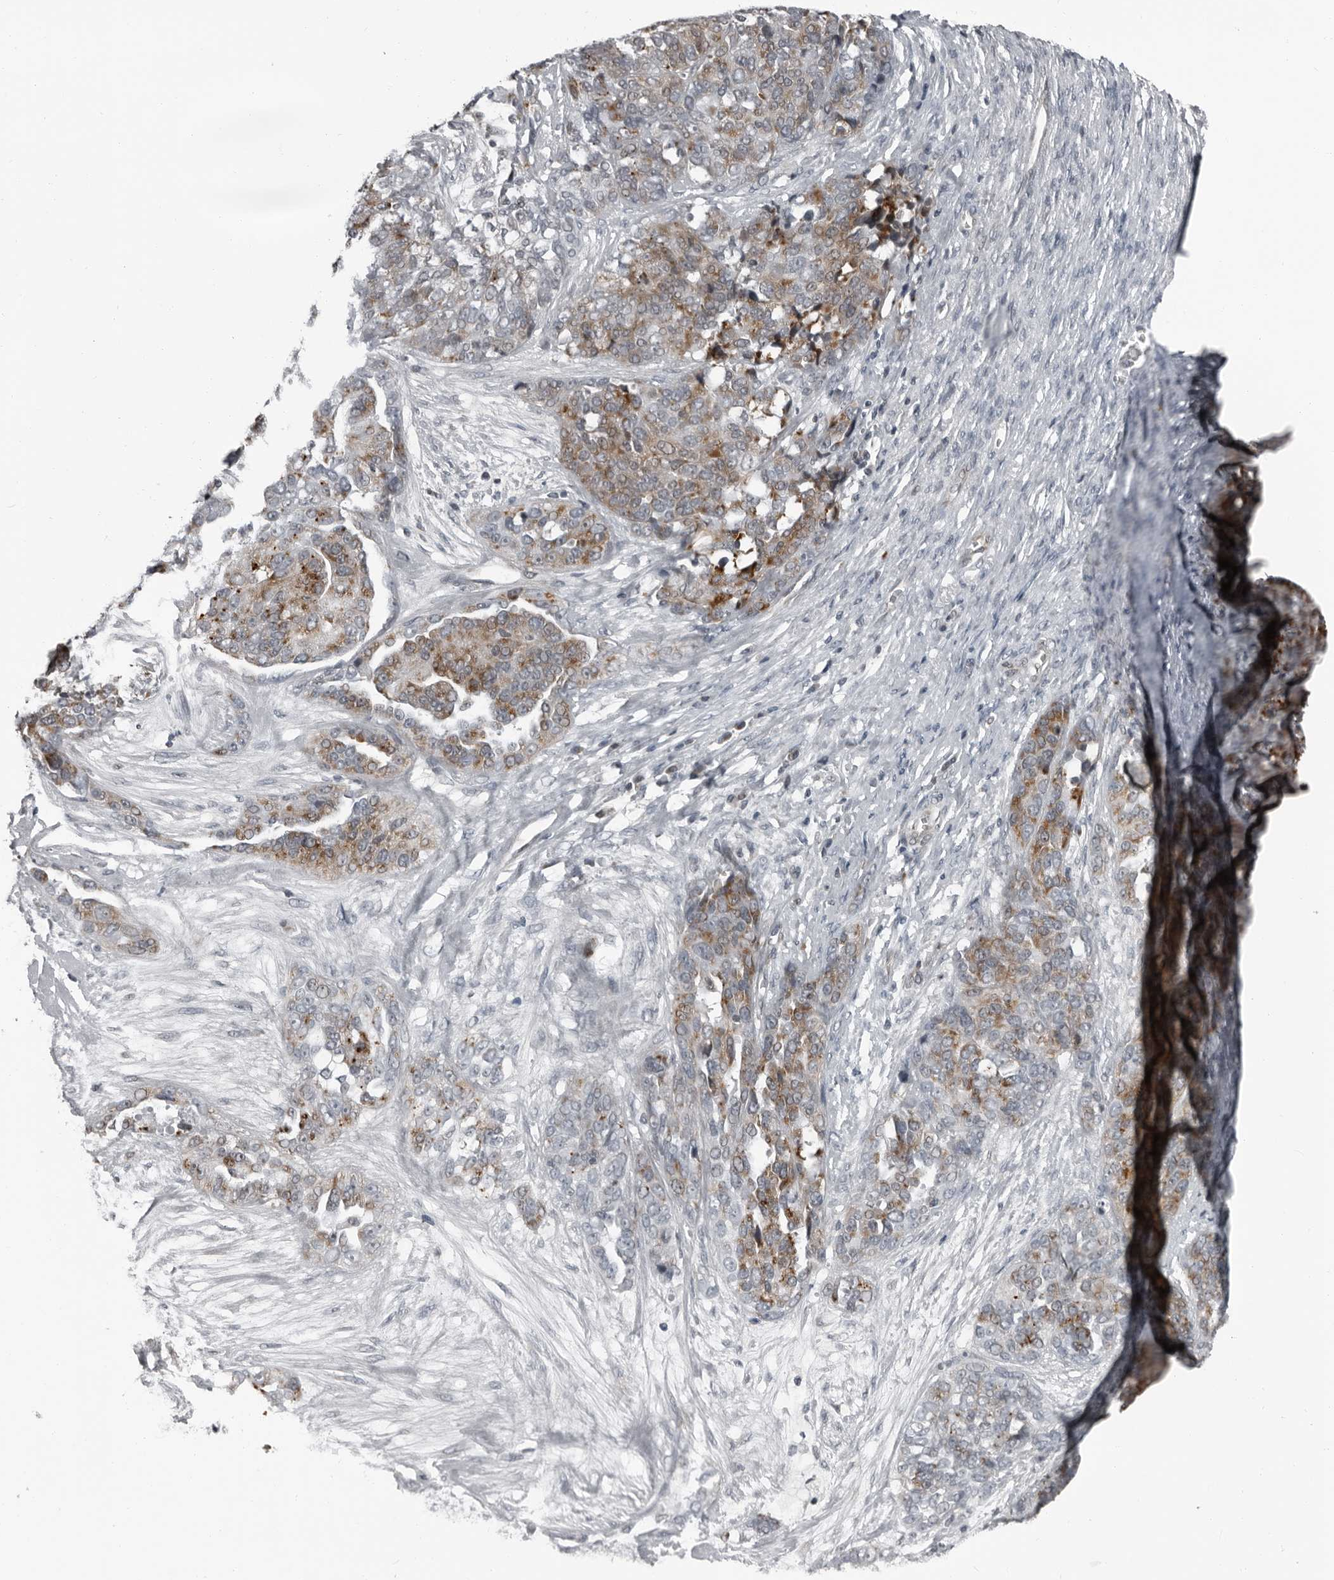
{"staining": {"intensity": "moderate", "quantity": "25%-75%", "location": "cytoplasmic/membranous"}, "tissue": "ovarian cancer", "cell_type": "Tumor cells", "image_type": "cancer", "snomed": [{"axis": "morphology", "description": "Cystadenocarcinoma, serous, NOS"}, {"axis": "topography", "description": "Ovary"}], "caption": "Human serous cystadenocarcinoma (ovarian) stained with a protein marker exhibits moderate staining in tumor cells.", "gene": "RTCA", "patient": {"sex": "female", "age": 44}}